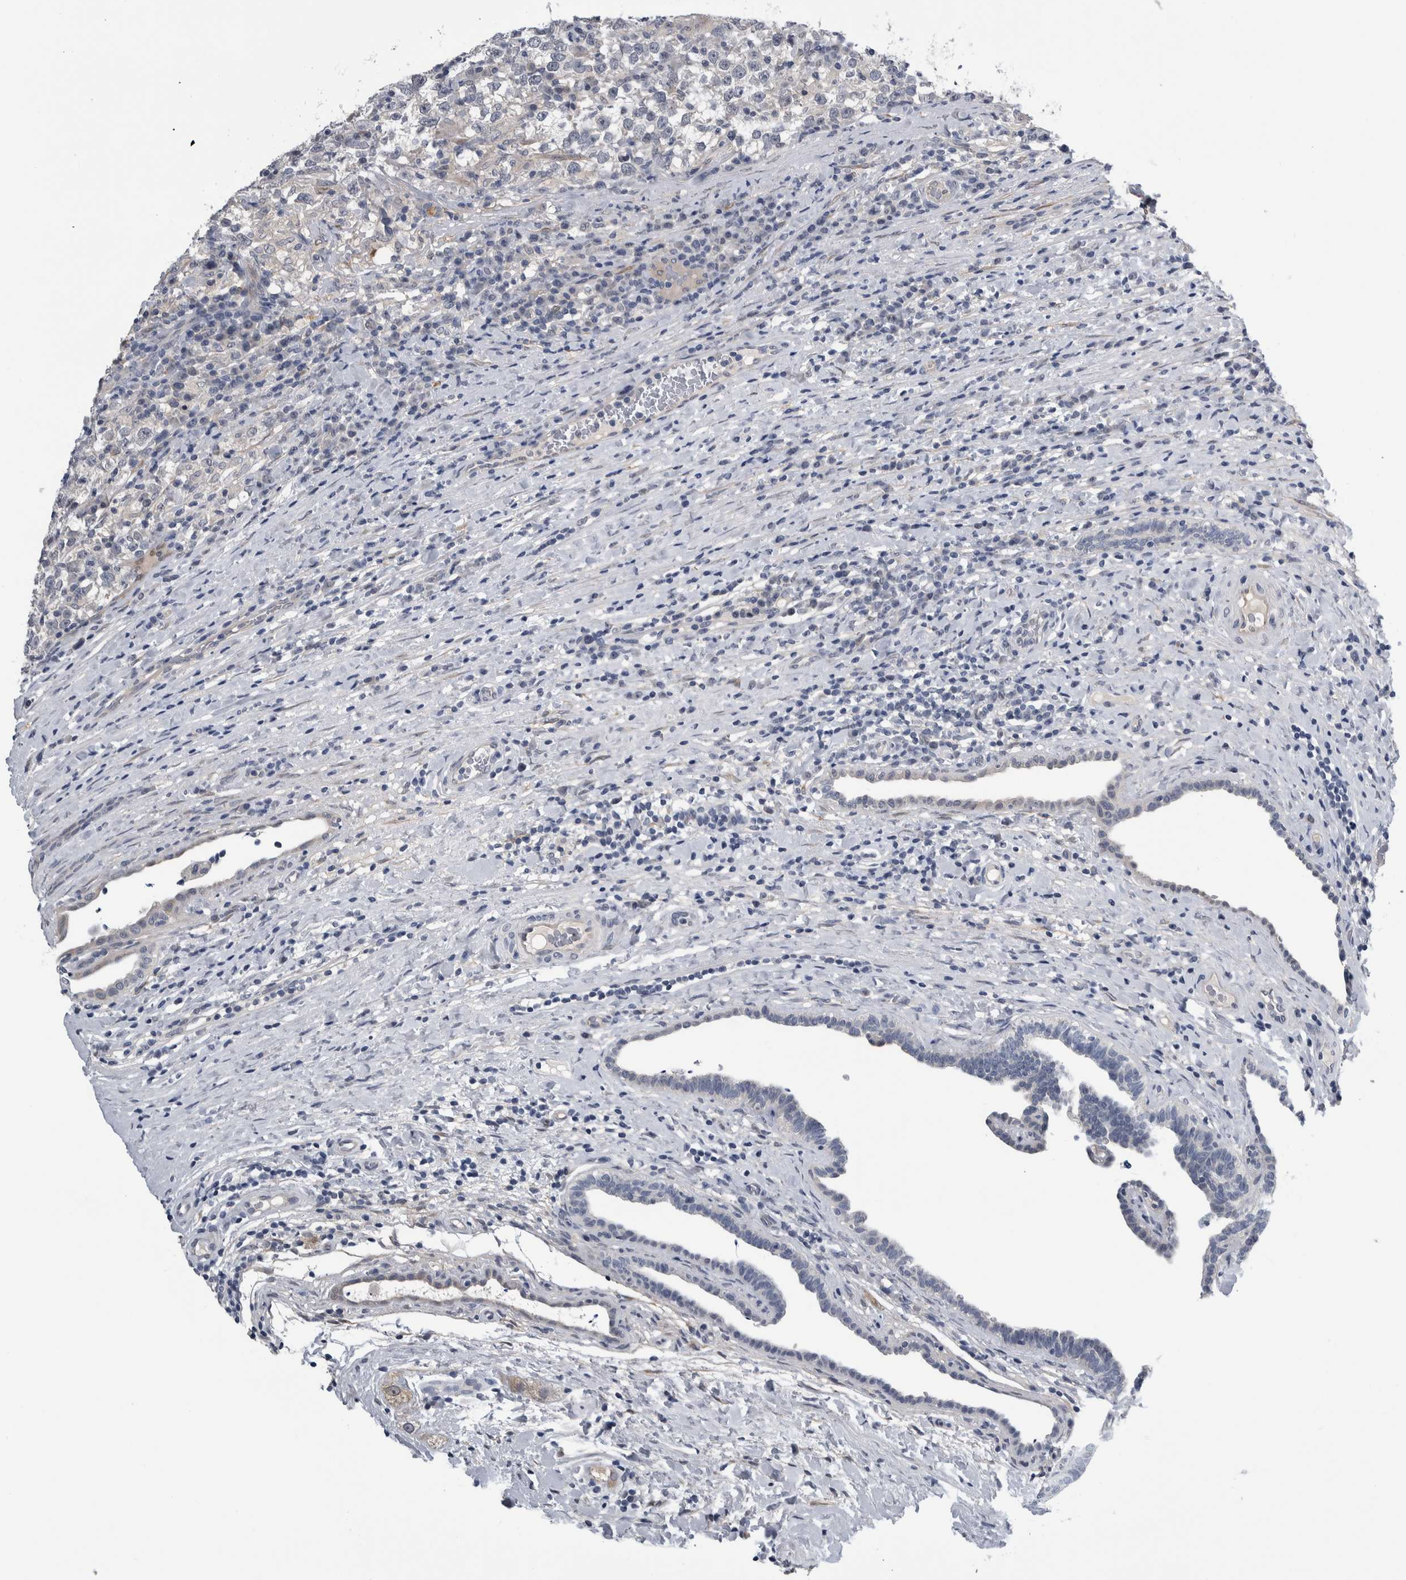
{"staining": {"intensity": "negative", "quantity": "none", "location": "none"}, "tissue": "testis cancer", "cell_type": "Tumor cells", "image_type": "cancer", "snomed": [{"axis": "morphology", "description": "Normal tissue, NOS"}, {"axis": "morphology", "description": "Seminoma, NOS"}, {"axis": "topography", "description": "Testis"}], "caption": "Immunohistochemical staining of seminoma (testis) displays no significant expression in tumor cells.", "gene": "COL14A1", "patient": {"sex": "male", "age": 43}}